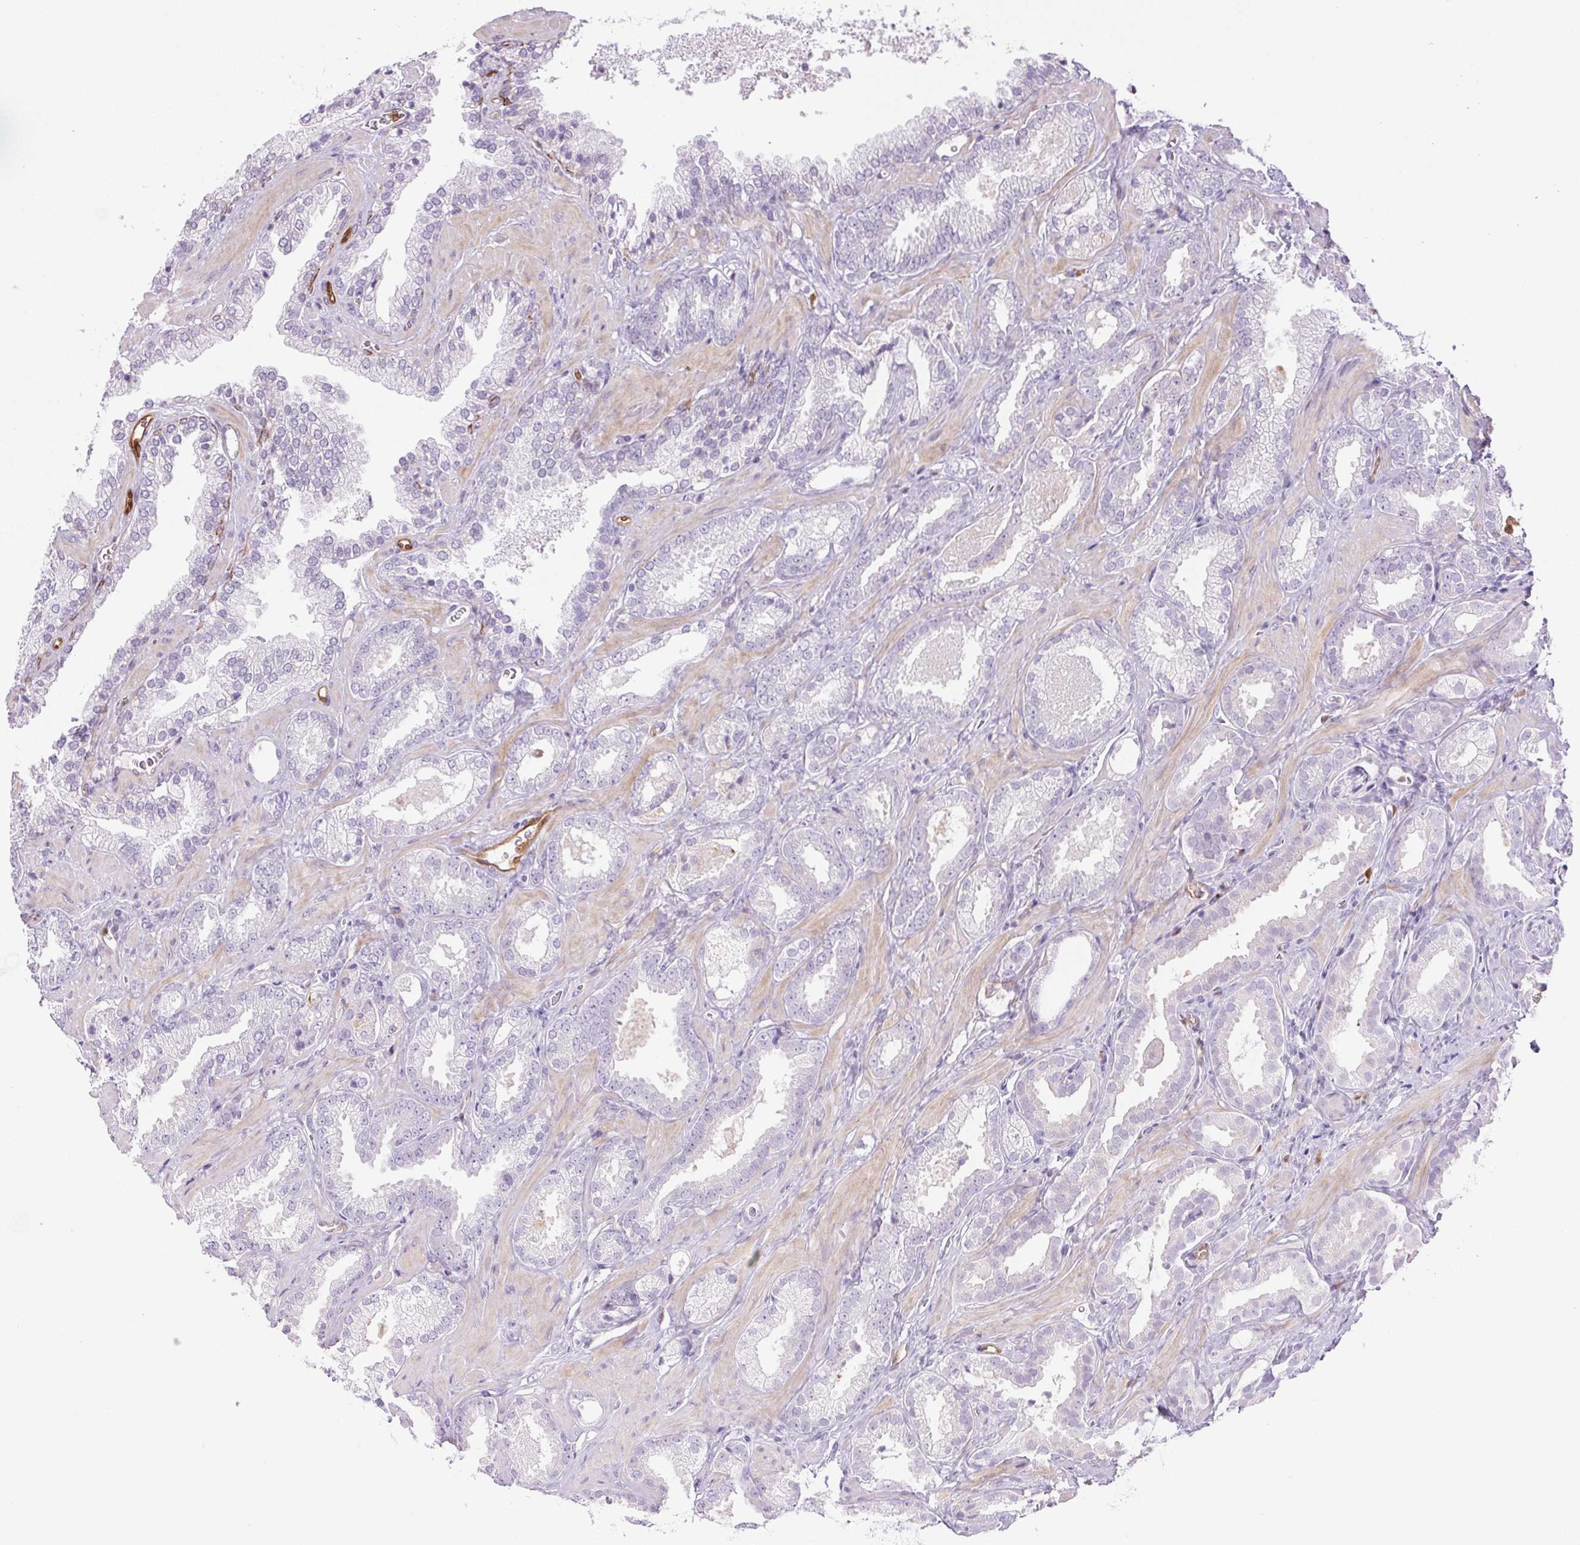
{"staining": {"intensity": "negative", "quantity": "none", "location": "none"}, "tissue": "prostate cancer", "cell_type": "Tumor cells", "image_type": "cancer", "snomed": [{"axis": "morphology", "description": "Adenocarcinoma, Low grade"}, {"axis": "topography", "description": "Prostate"}], "caption": "This is an immunohistochemistry histopathology image of human low-grade adenocarcinoma (prostate). There is no staining in tumor cells.", "gene": "TMEM45A", "patient": {"sex": "male", "age": 62}}